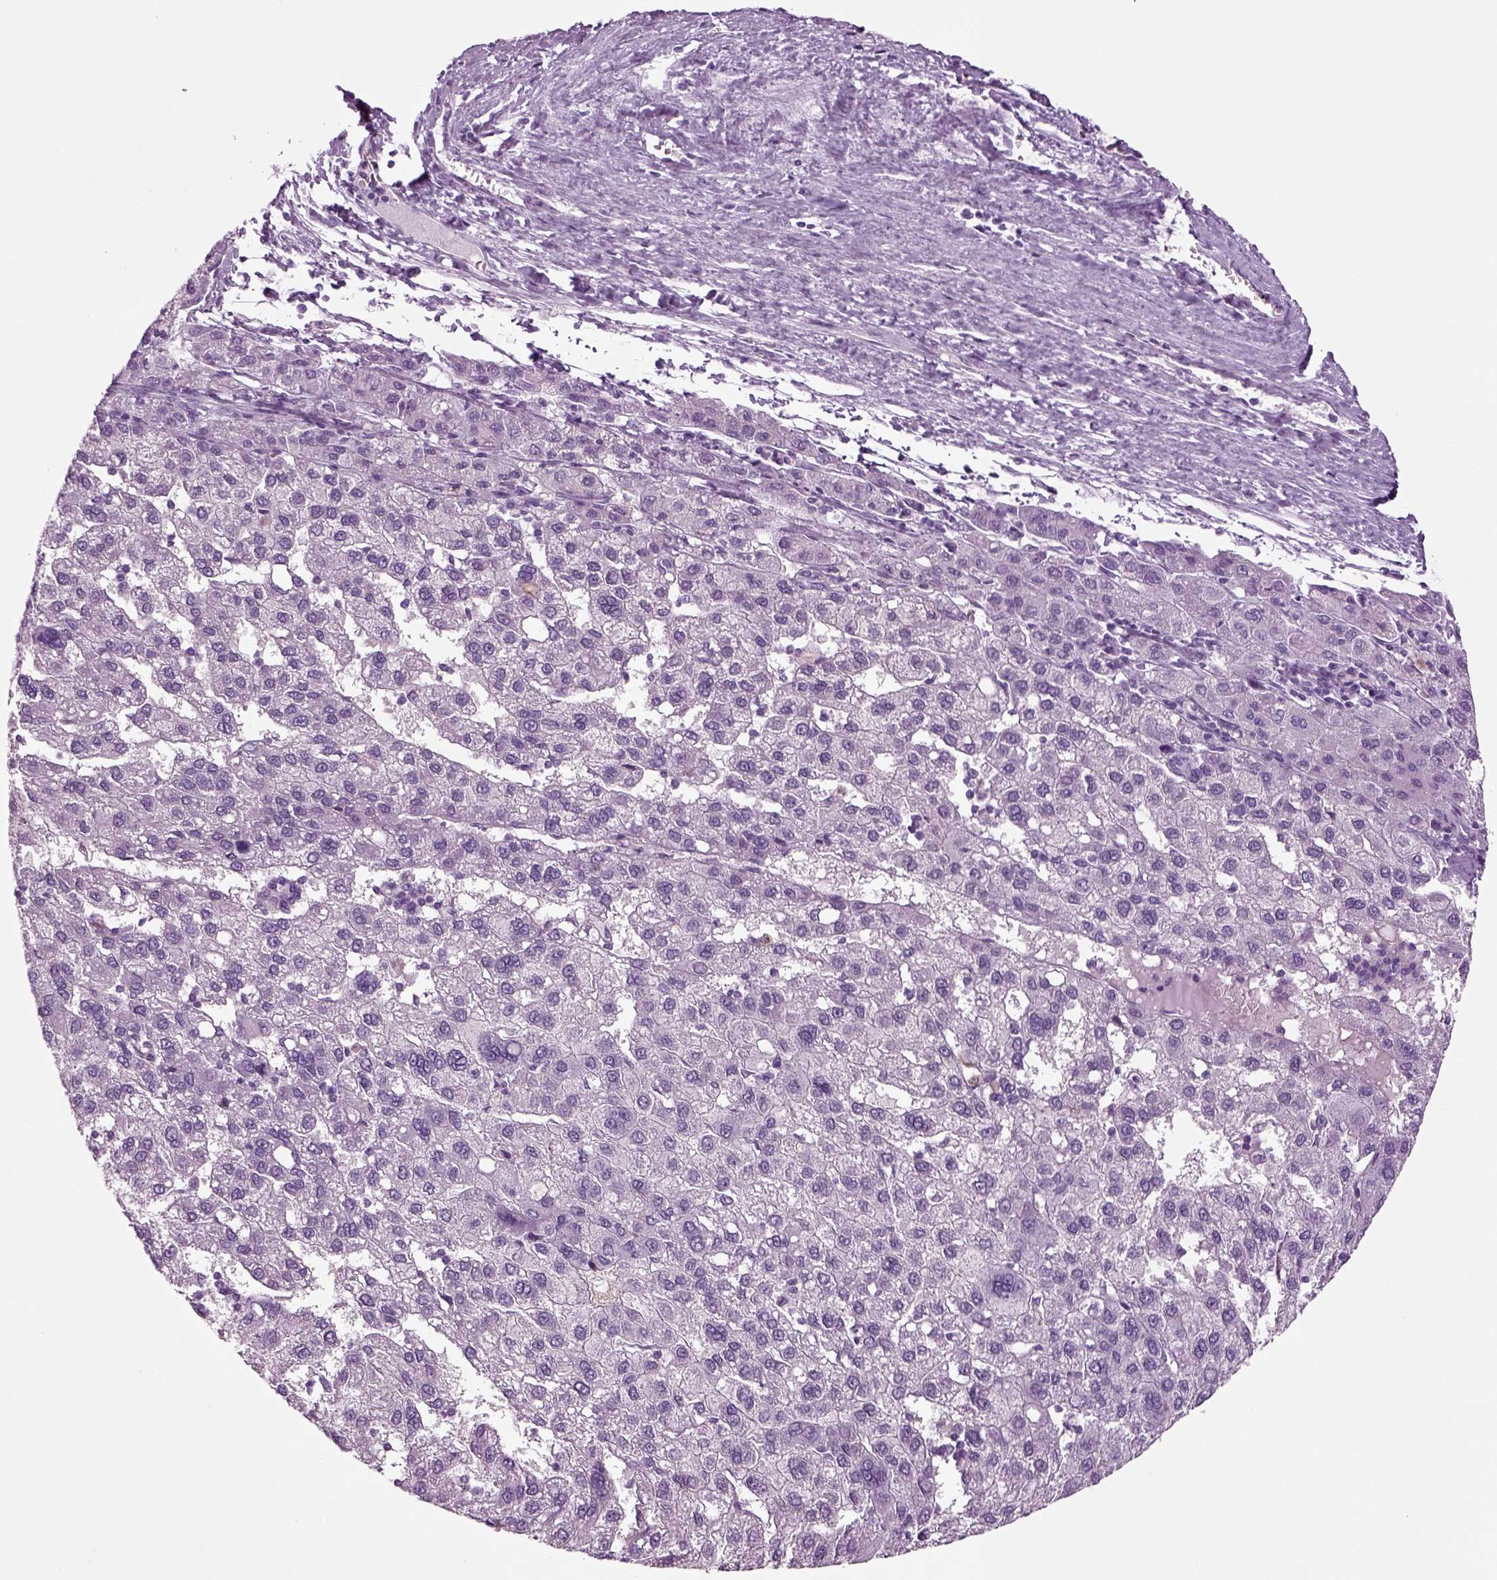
{"staining": {"intensity": "negative", "quantity": "none", "location": "none"}, "tissue": "liver cancer", "cell_type": "Tumor cells", "image_type": "cancer", "snomed": [{"axis": "morphology", "description": "Carcinoma, Hepatocellular, NOS"}, {"axis": "topography", "description": "Liver"}], "caption": "Immunohistochemistry (IHC) of liver cancer (hepatocellular carcinoma) demonstrates no staining in tumor cells. (DAB (3,3'-diaminobenzidine) immunohistochemistry with hematoxylin counter stain).", "gene": "CRABP1", "patient": {"sex": "female", "age": 82}}